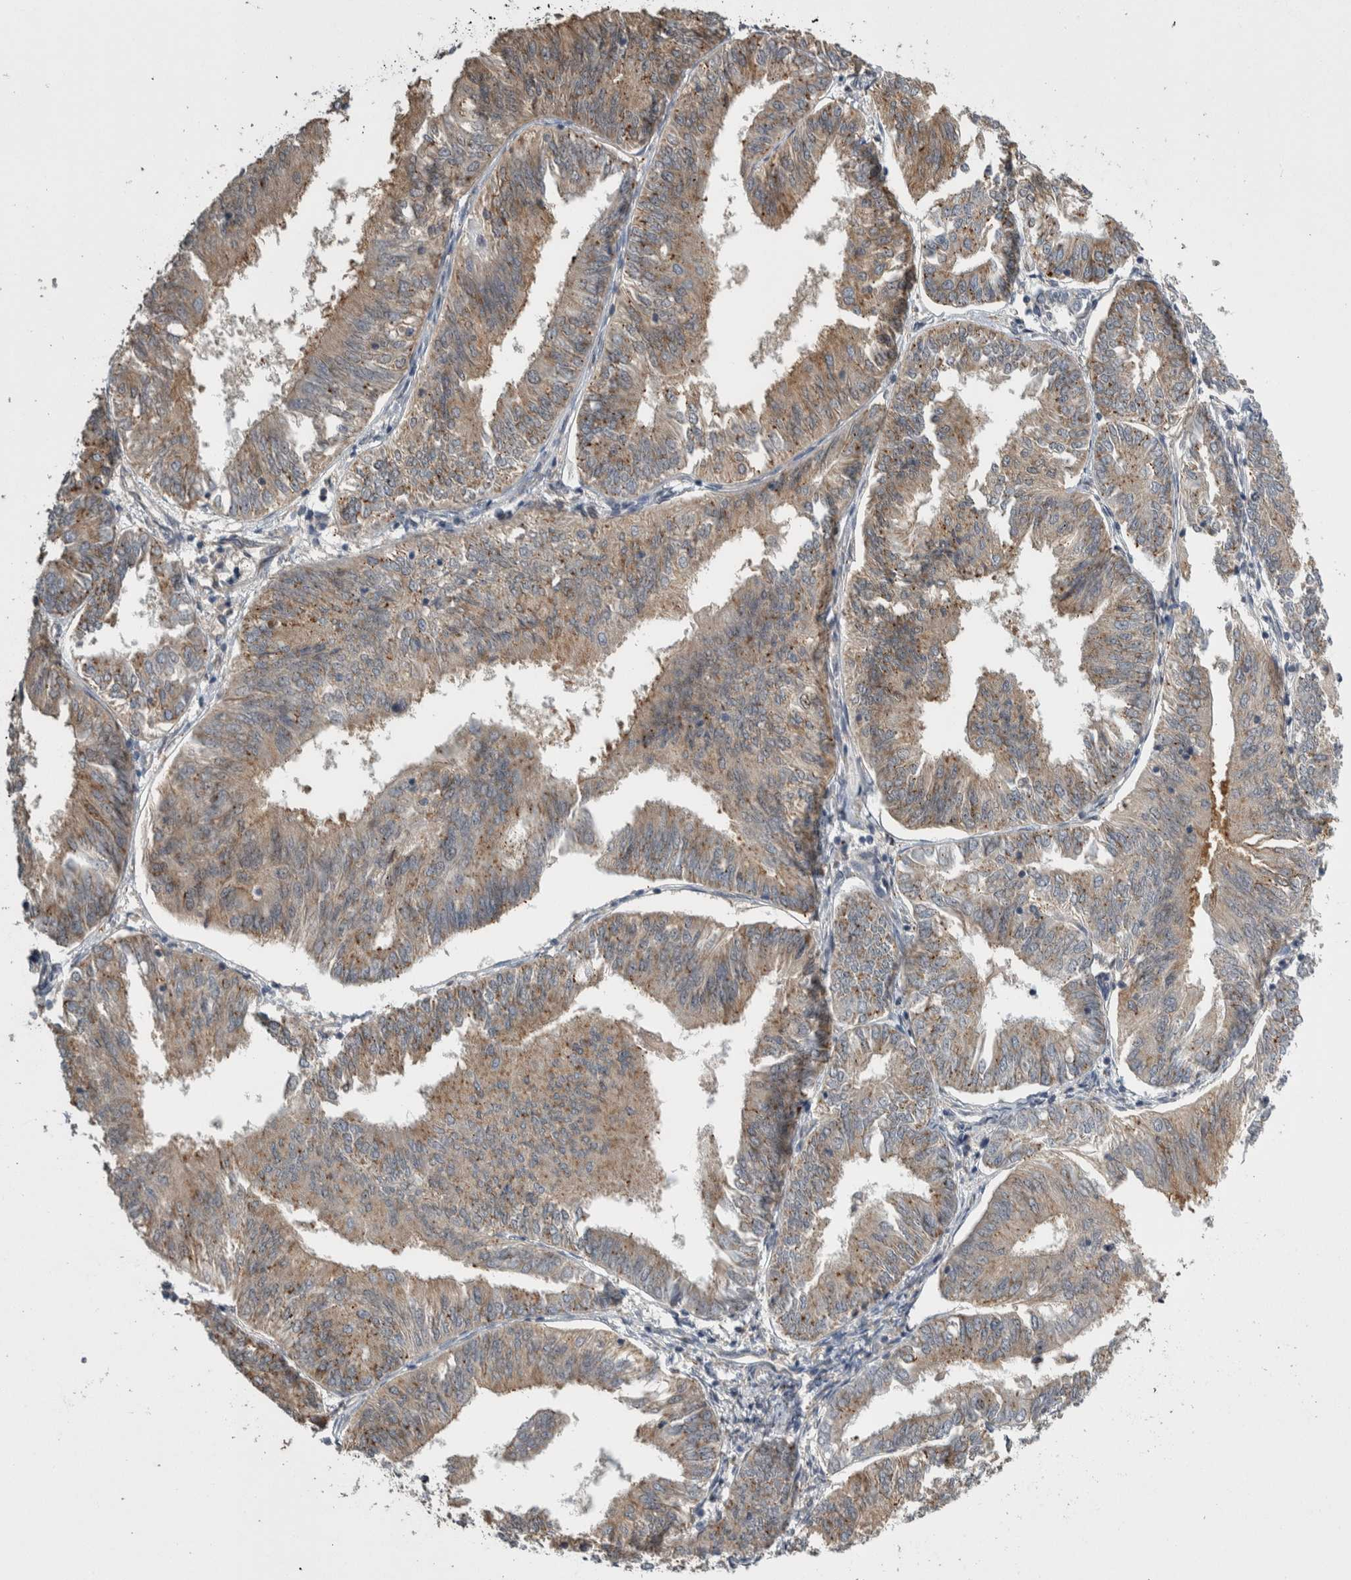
{"staining": {"intensity": "weak", "quantity": ">75%", "location": "cytoplasmic/membranous"}, "tissue": "endometrial cancer", "cell_type": "Tumor cells", "image_type": "cancer", "snomed": [{"axis": "morphology", "description": "Adenocarcinoma, NOS"}, {"axis": "topography", "description": "Endometrium"}], "caption": "Tumor cells demonstrate low levels of weak cytoplasmic/membranous expression in approximately >75% of cells in endometrial adenocarcinoma.", "gene": "PRDM4", "patient": {"sex": "female", "age": 58}}